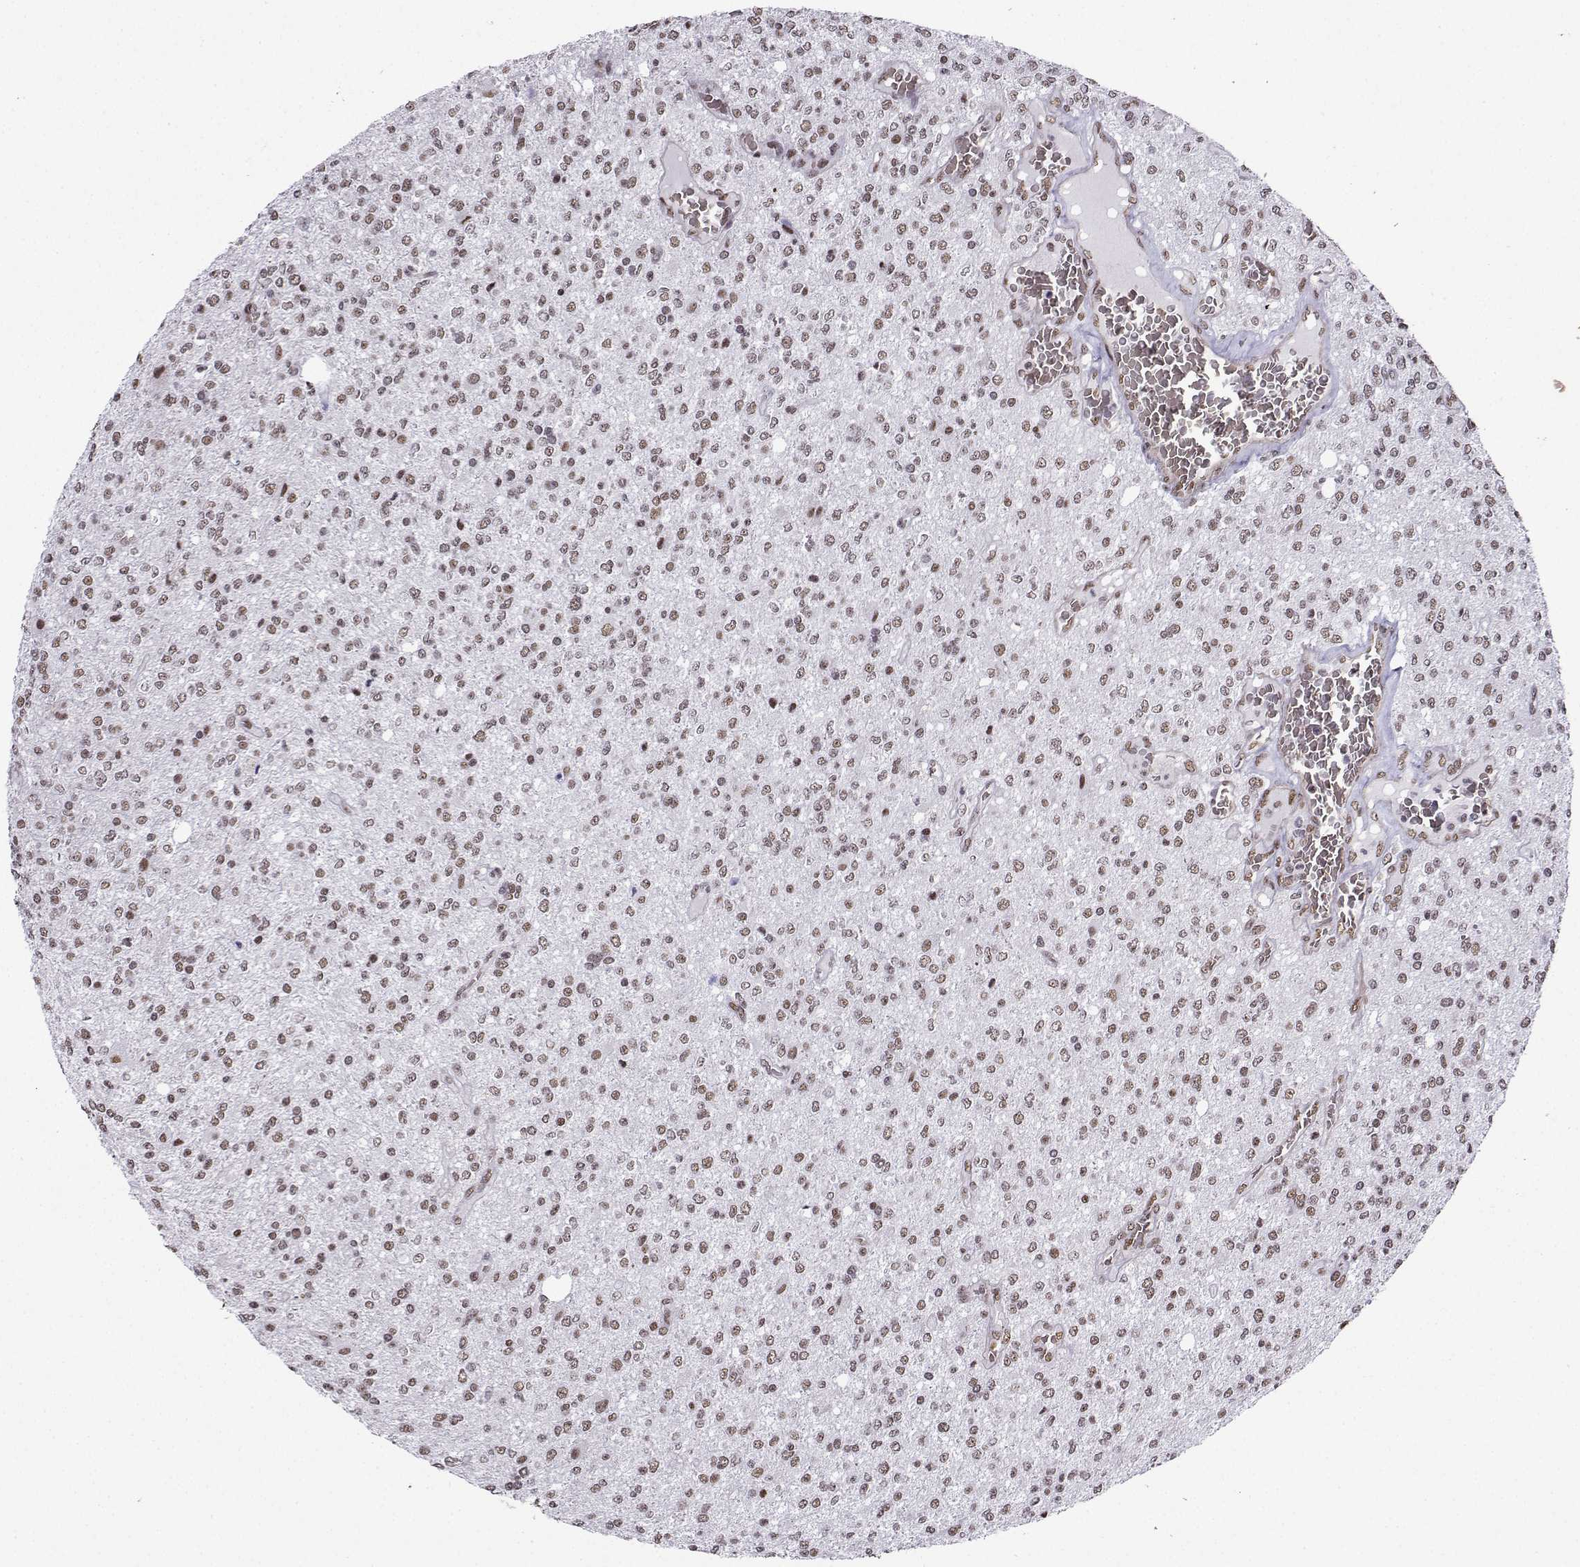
{"staining": {"intensity": "weak", "quantity": ">75%", "location": "nuclear"}, "tissue": "glioma", "cell_type": "Tumor cells", "image_type": "cancer", "snomed": [{"axis": "morphology", "description": "Glioma, malignant, Low grade"}, {"axis": "topography", "description": "Brain"}], "caption": "Protein expression analysis of glioma reveals weak nuclear staining in approximately >75% of tumor cells.", "gene": "CCNK", "patient": {"sex": "male", "age": 67}}